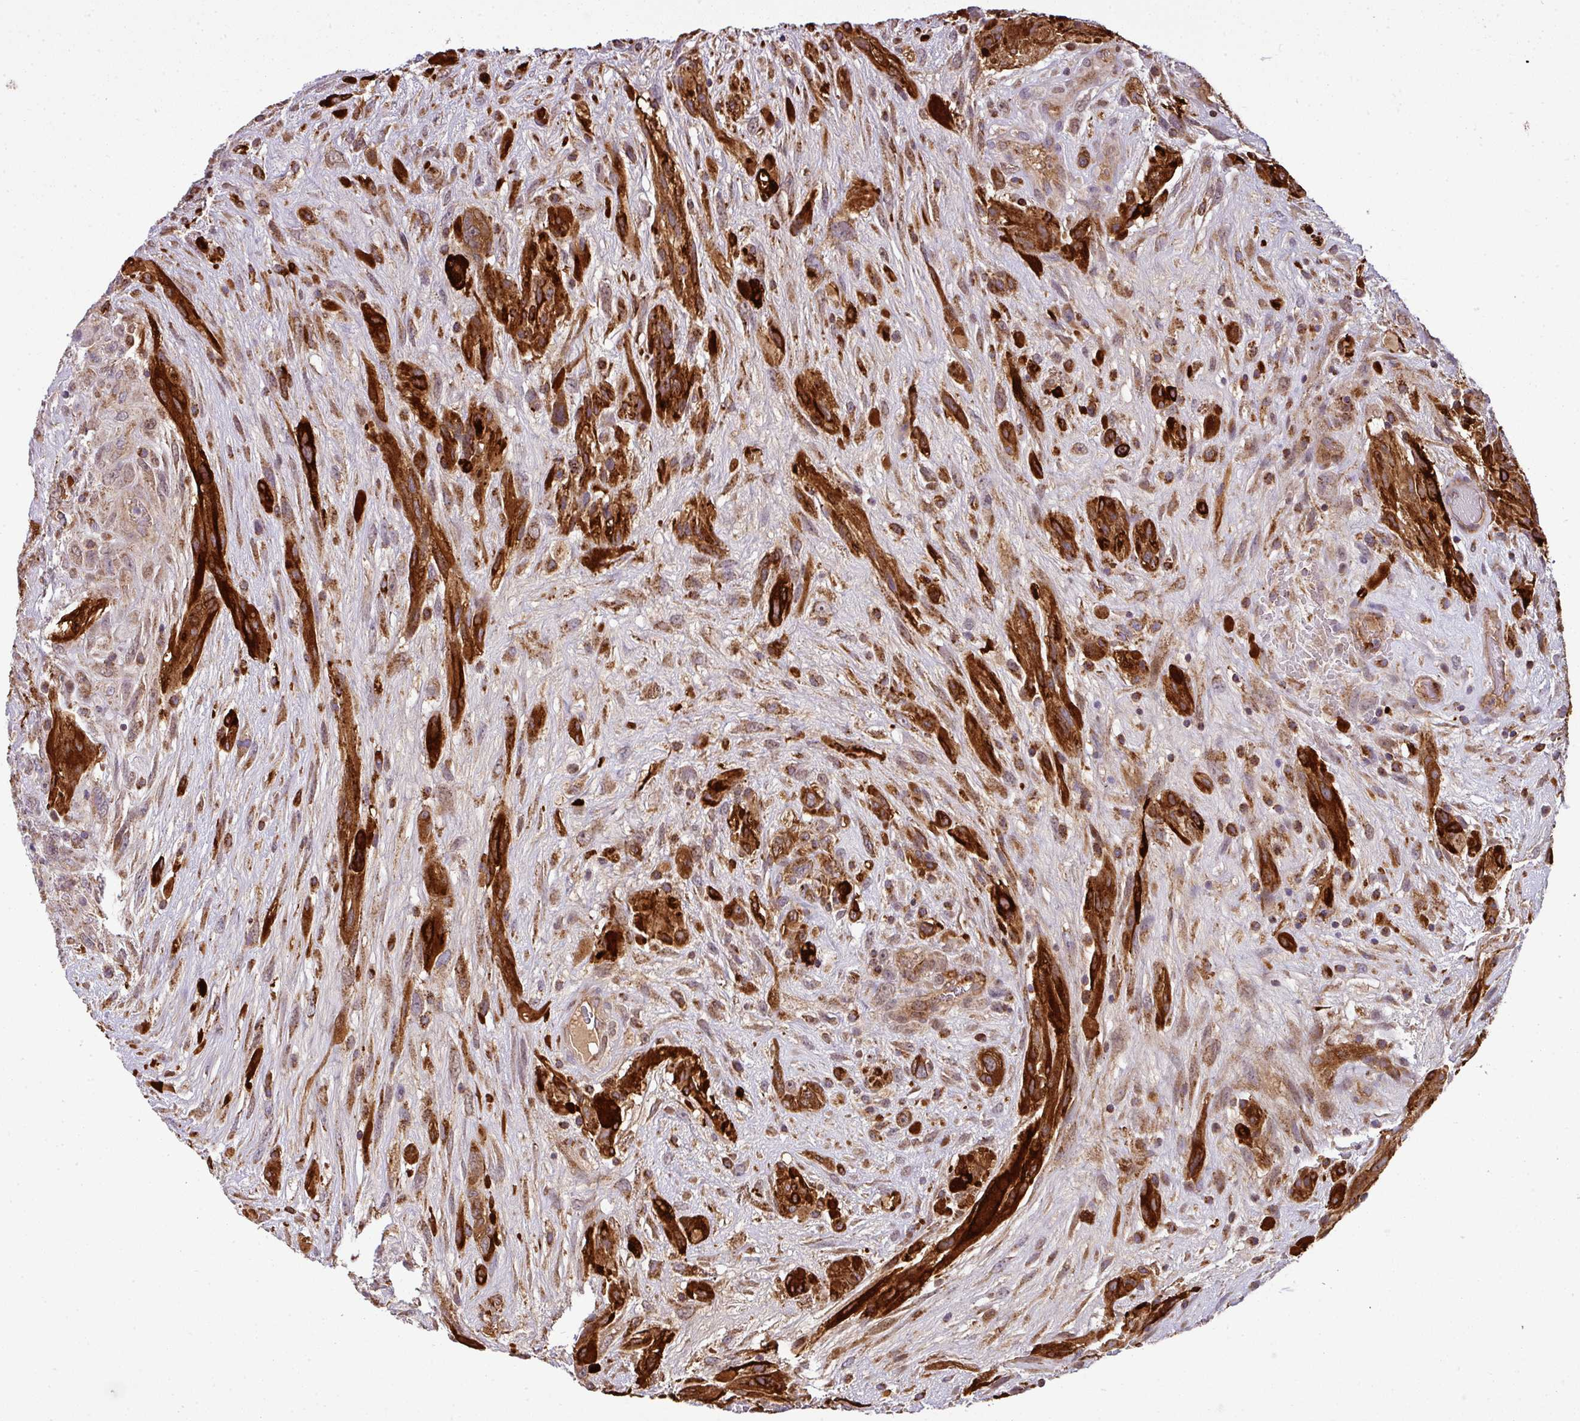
{"staining": {"intensity": "strong", "quantity": ">75%", "location": "cytoplasmic/membranous"}, "tissue": "glioma", "cell_type": "Tumor cells", "image_type": "cancer", "snomed": [{"axis": "morphology", "description": "Glioma, malignant, High grade"}, {"axis": "topography", "description": "Brain"}], "caption": "Protein analysis of glioma tissue demonstrates strong cytoplasmic/membranous expression in about >75% of tumor cells. (Brightfield microscopy of DAB IHC at high magnification).", "gene": "PRELID3B", "patient": {"sex": "male", "age": 61}}